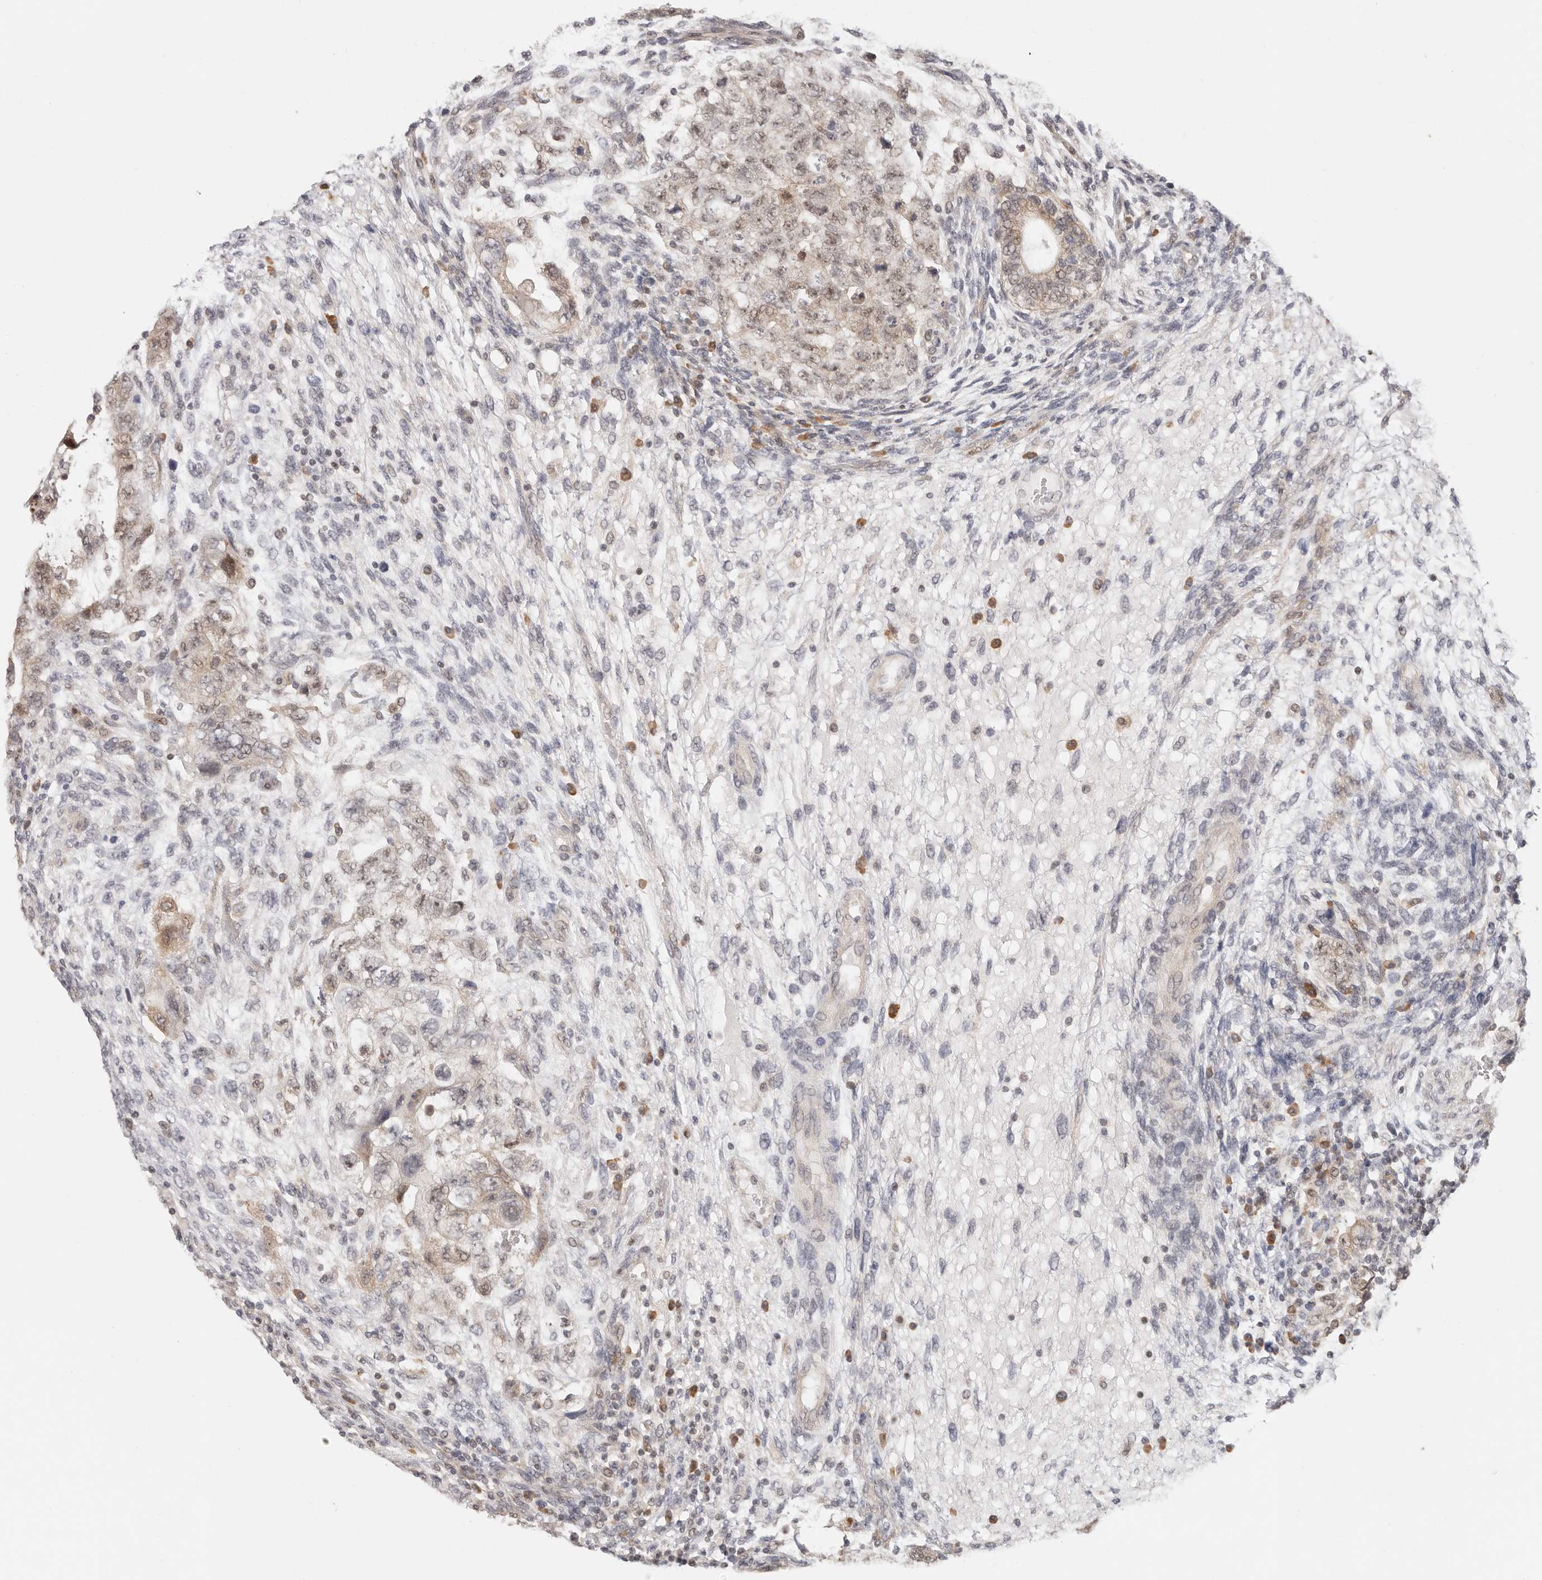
{"staining": {"intensity": "weak", "quantity": ">75%", "location": "cytoplasmic/membranous,nuclear"}, "tissue": "testis cancer", "cell_type": "Tumor cells", "image_type": "cancer", "snomed": [{"axis": "morphology", "description": "Carcinoma, Embryonal, NOS"}, {"axis": "topography", "description": "Testis"}], "caption": "IHC histopathology image of neoplastic tissue: human testis cancer (embryonal carcinoma) stained using IHC shows low levels of weak protein expression localized specifically in the cytoplasmic/membranous and nuclear of tumor cells, appearing as a cytoplasmic/membranous and nuclear brown color.", "gene": "LARP7", "patient": {"sex": "male", "age": 36}}